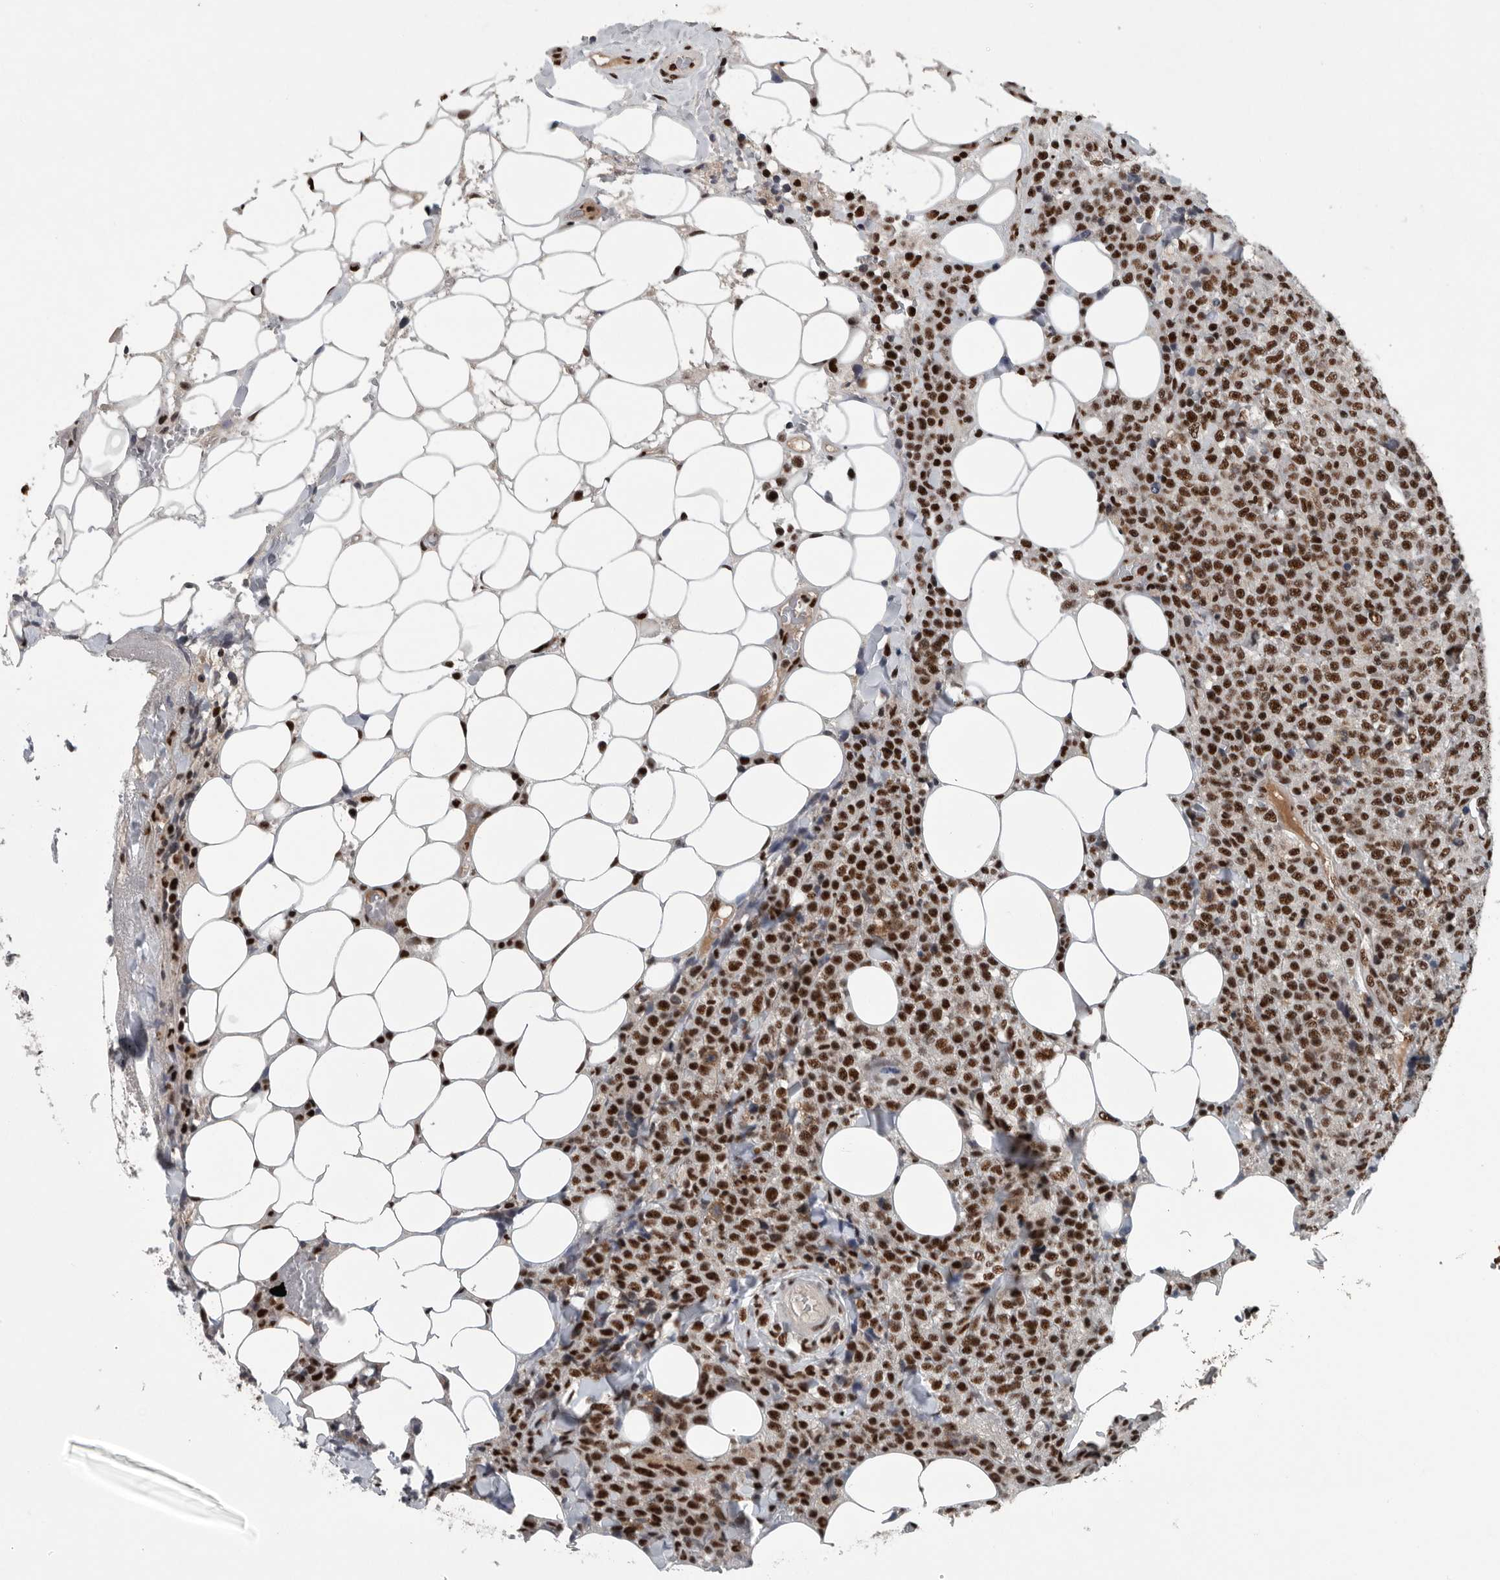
{"staining": {"intensity": "strong", "quantity": ">75%", "location": "nuclear"}, "tissue": "lymphoma", "cell_type": "Tumor cells", "image_type": "cancer", "snomed": [{"axis": "morphology", "description": "Malignant lymphoma, non-Hodgkin's type, High grade"}, {"axis": "topography", "description": "Lymph node"}], "caption": "Human lymphoma stained with a protein marker displays strong staining in tumor cells.", "gene": "SENP7", "patient": {"sex": "male", "age": 13}}